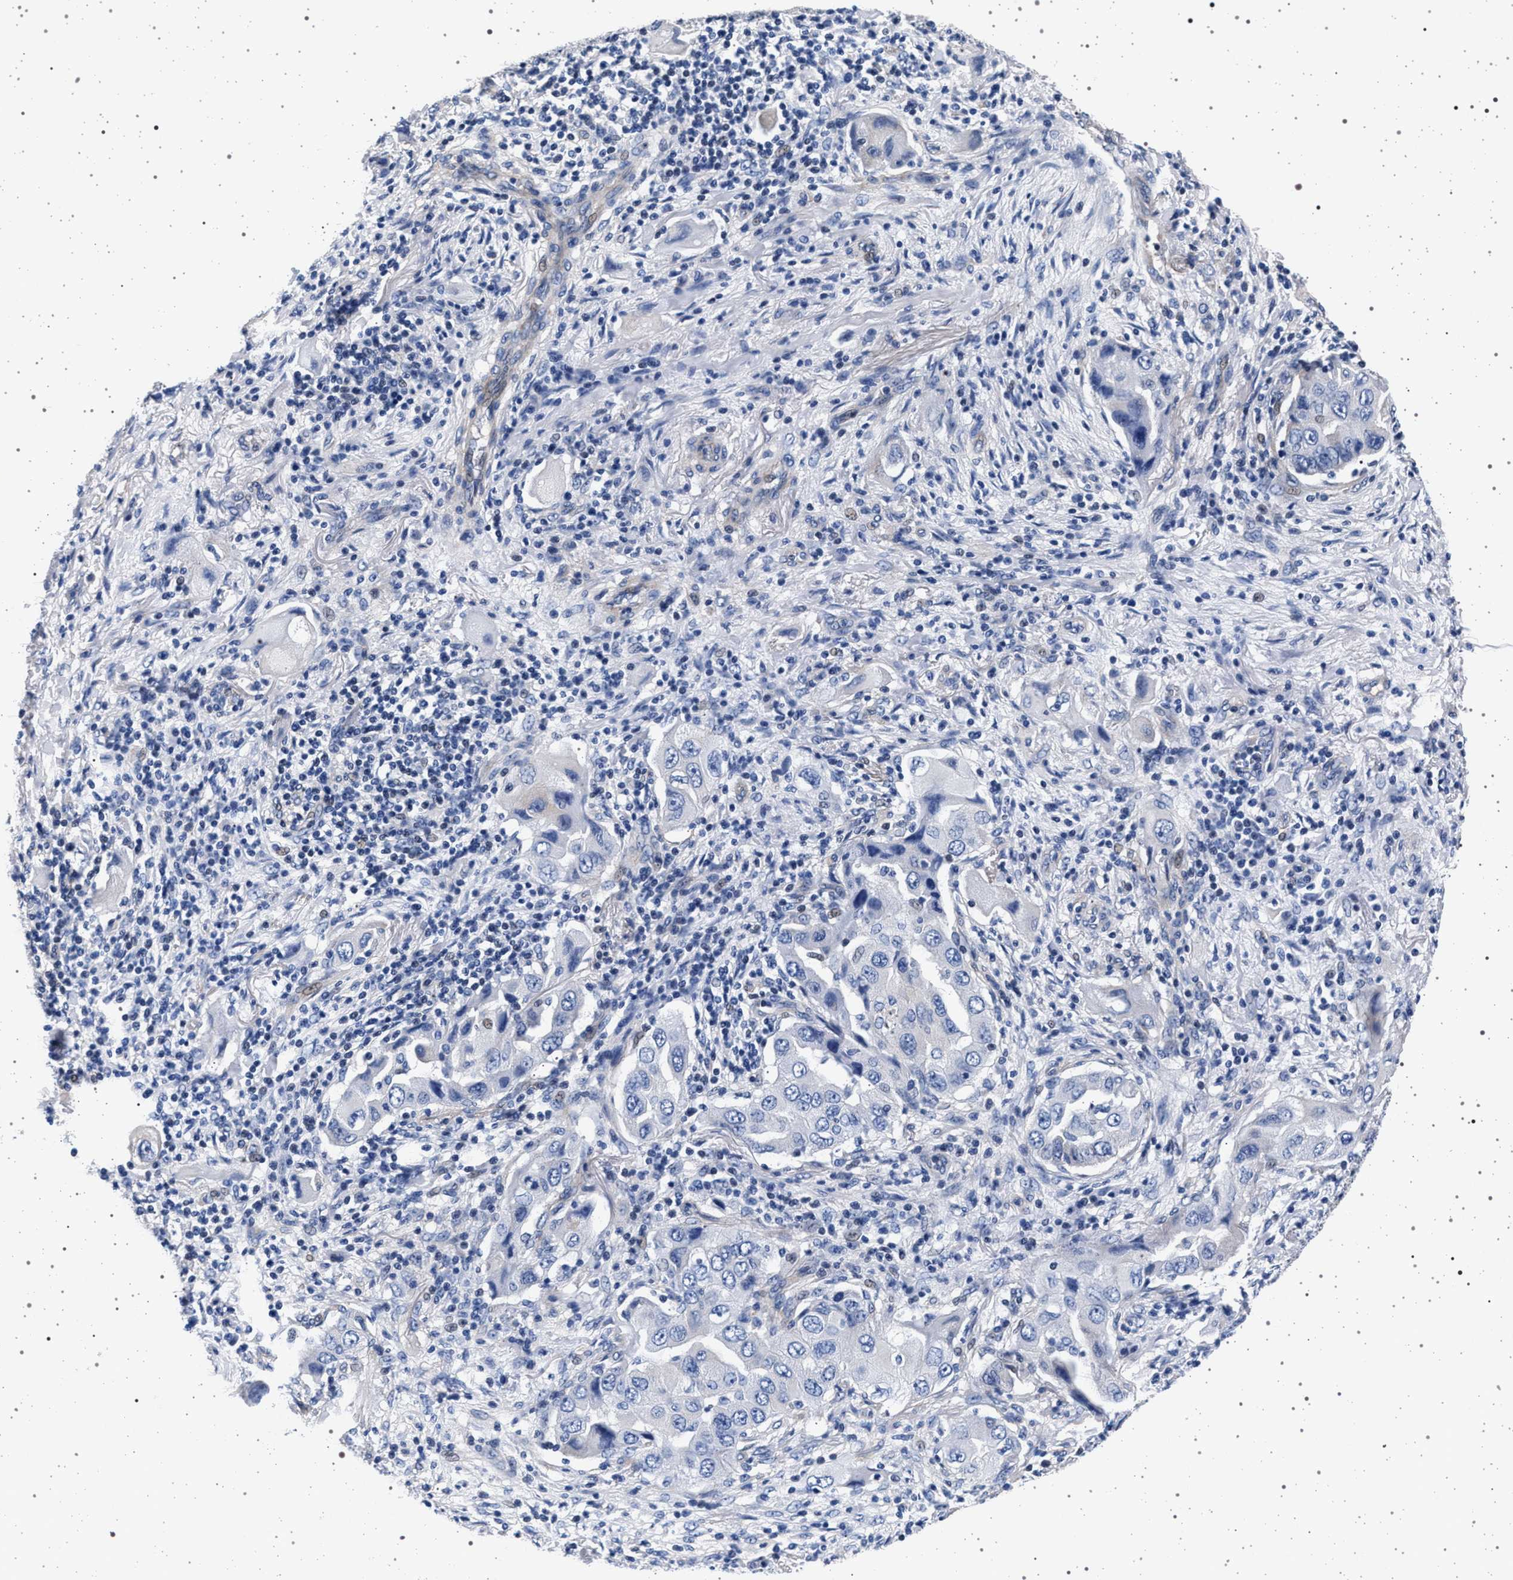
{"staining": {"intensity": "negative", "quantity": "none", "location": "none"}, "tissue": "lung cancer", "cell_type": "Tumor cells", "image_type": "cancer", "snomed": [{"axis": "morphology", "description": "Adenocarcinoma, NOS"}, {"axis": "topography", "description": "Lung"}], "caption": "Immunohistochemistry of human lung cancer shows no expression in tumor cells.", "gene": "SLC9A1", "patient": {"sex": "female", "age": 65}}